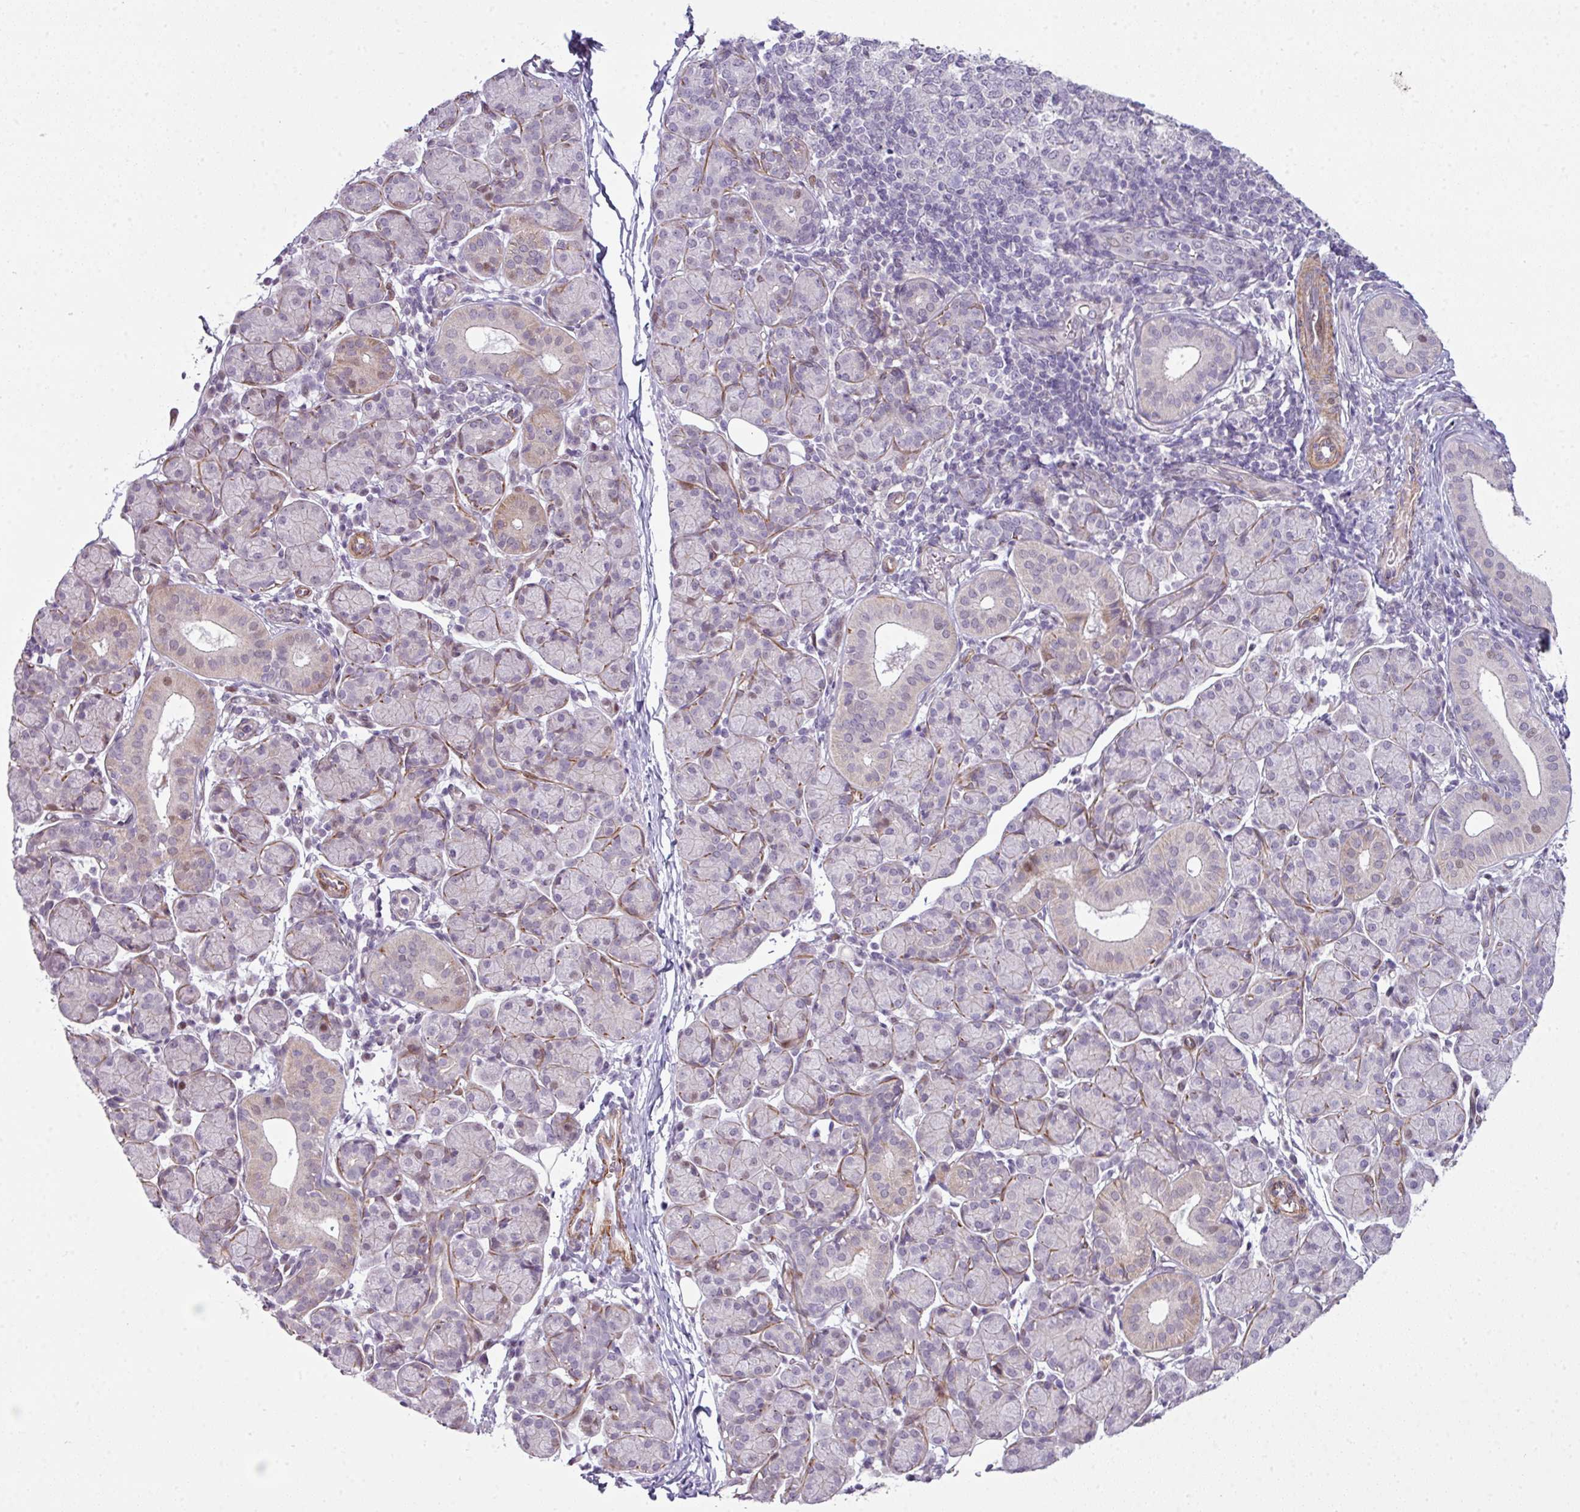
{"staining": {"intensity": "moderate", "quantity": "<25%", "location": "nuclear"}, "tissue": "salivary gland", "cell_type": "Glandular cells", "image_type": "normal", "snomed": [{"axis": "morphology", "description": "Normal tissue, NOS"}, {"axis": "morphology", "description": "Inflammation, NOS"}, {"axis": "topography", "description": "Lymph node"}, {"axis": "topography", "description": "Salivary gland"}], "caption": "About <25% of glandular cells in unremarkable human salivary gland show moderate nuclear protein staining as visualized by brown immunohistochemical staining.", "gene": "ZNF688", "patient": {"sex": "male", "age": 3}}